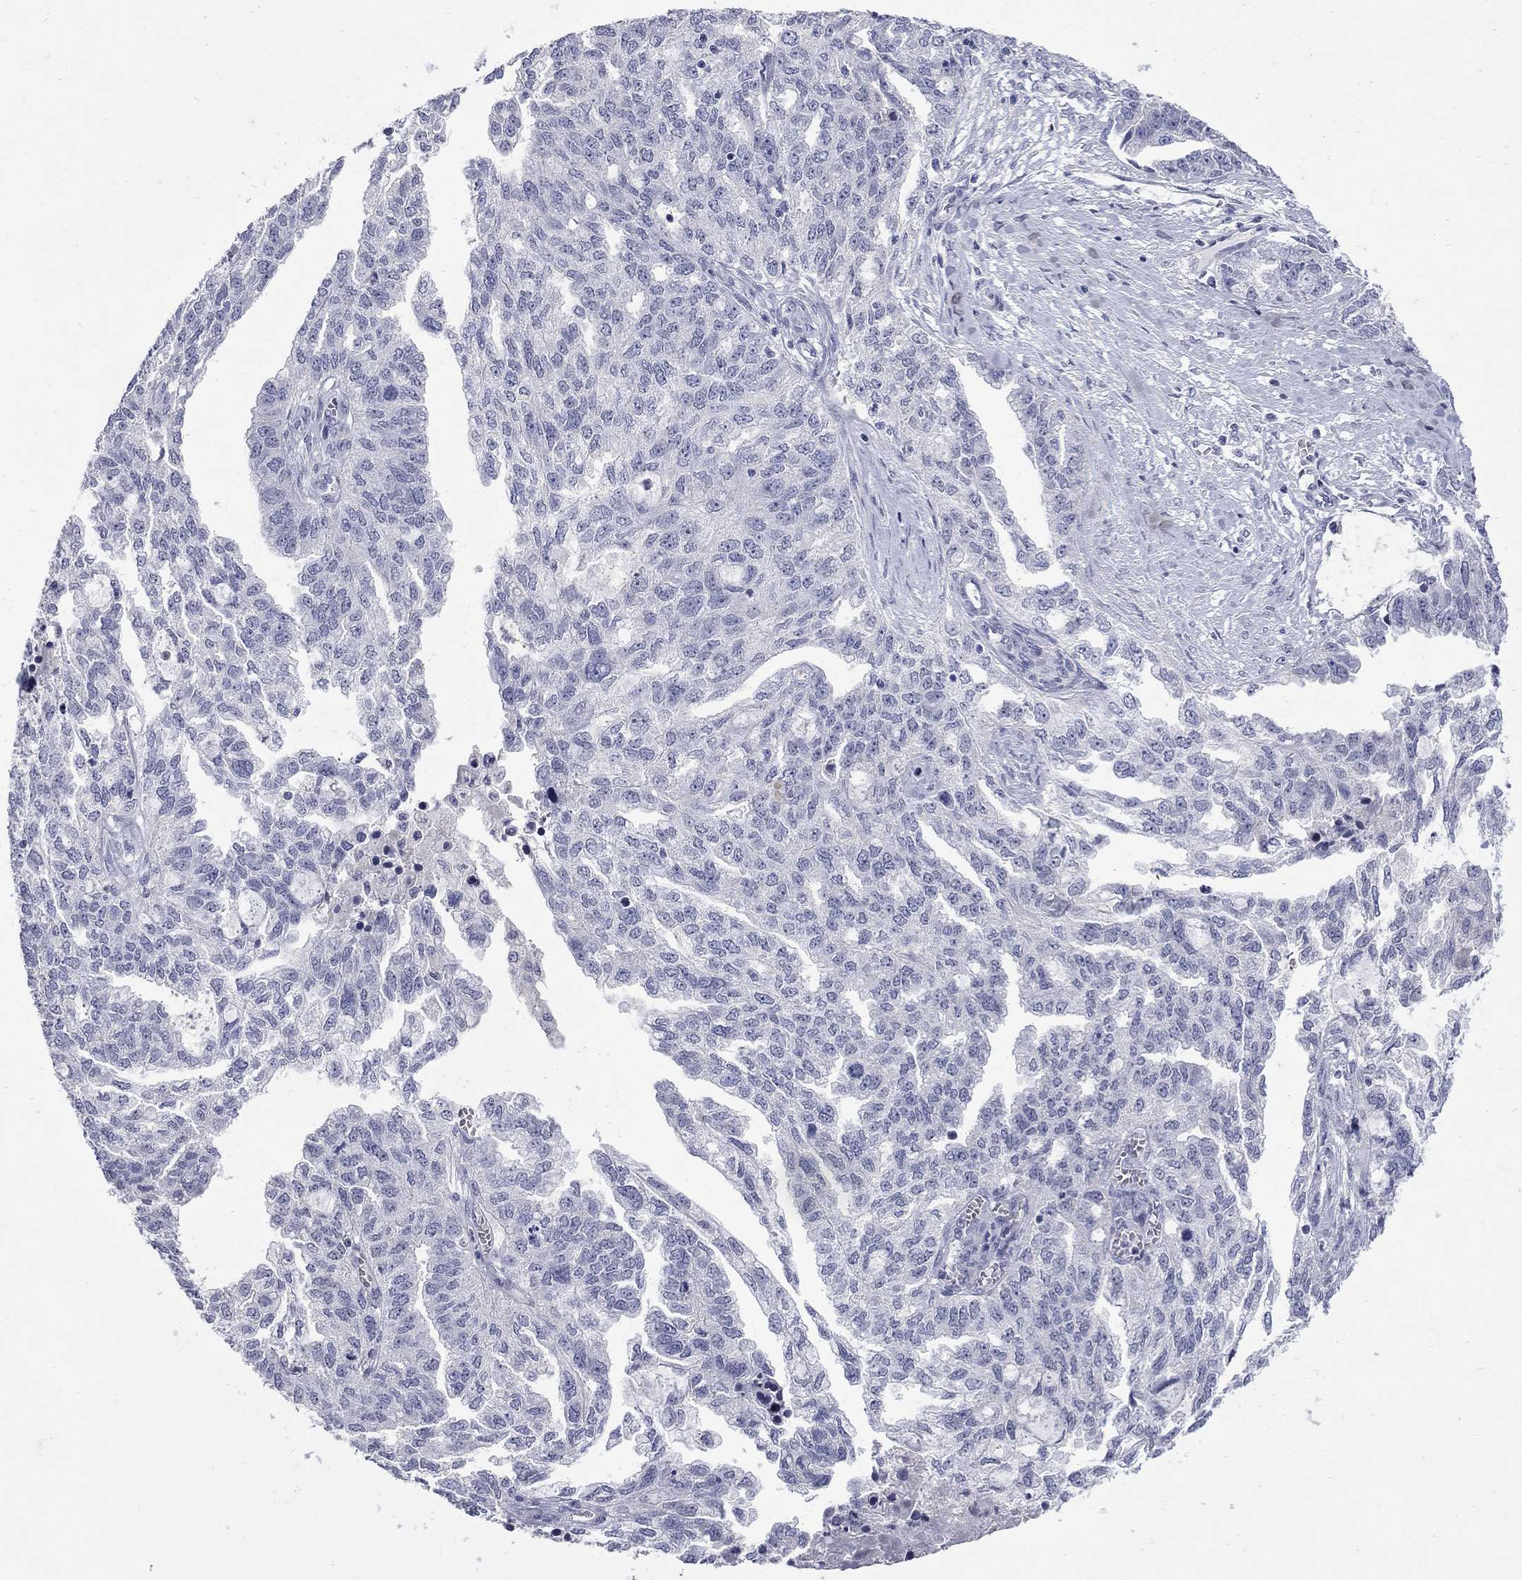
{"staining": {"intensity": "negative", "quantity": "none", "location": "none"}, "tissue": "ovarian cancer", "cell_type": "Tumor cells", "image_type": "cancer", "snomed": [{"axis": "morphology", "description": "Cystadenocarcinoma, serous, NOS"}, {"axis": "topography", "description": "Ovary"}], "caption": "Serous cystadenocarcinoma (ovarian) was stained to show a protein in brown. There is no significant expression in tumor cells.", "gene": "CTNND2", "patient": {"sex": "female", "age": 51}}